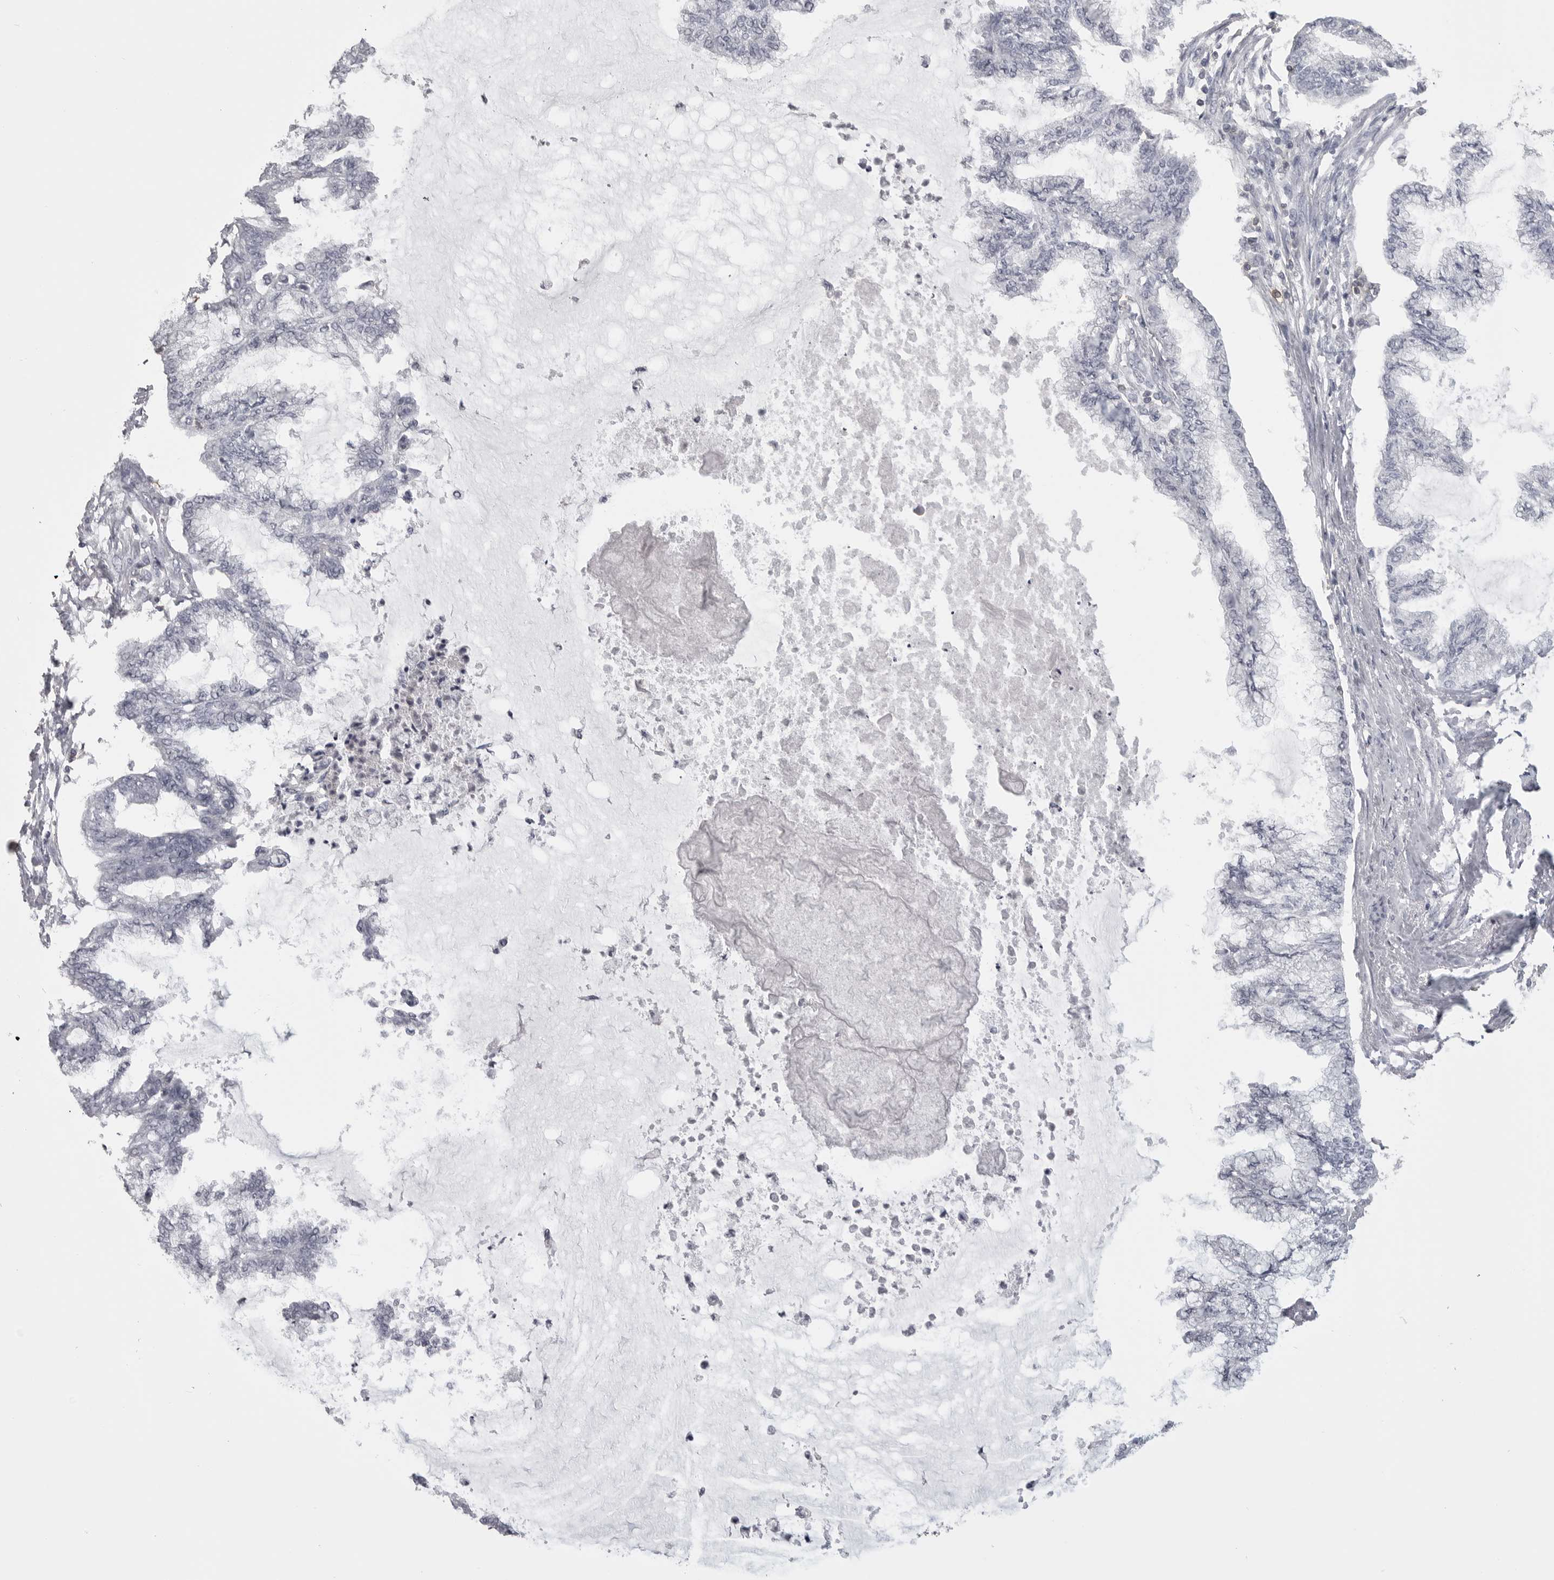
{"staining": {"intensity": "negative", "quantity": "none", "location": "none"}, "tissue": "endometrial cancer", "cell_type": "Tumor cells", "image_type": "cancer", "snomed": [{"axis": "morphology", "description": "Adenocarcinoma, NOS"}, {"axis": "topography", "description": "Endometrium"}], "caption": "An immunohistochemistry photomicrograph of endometrial cancer (adenocarcinoma) is shown. There is no staining in tumor cells of endometrial cancer (adenocarcinoma).", "gene": "ITGAL", "patient": {"sex": "female", "age": 86}}